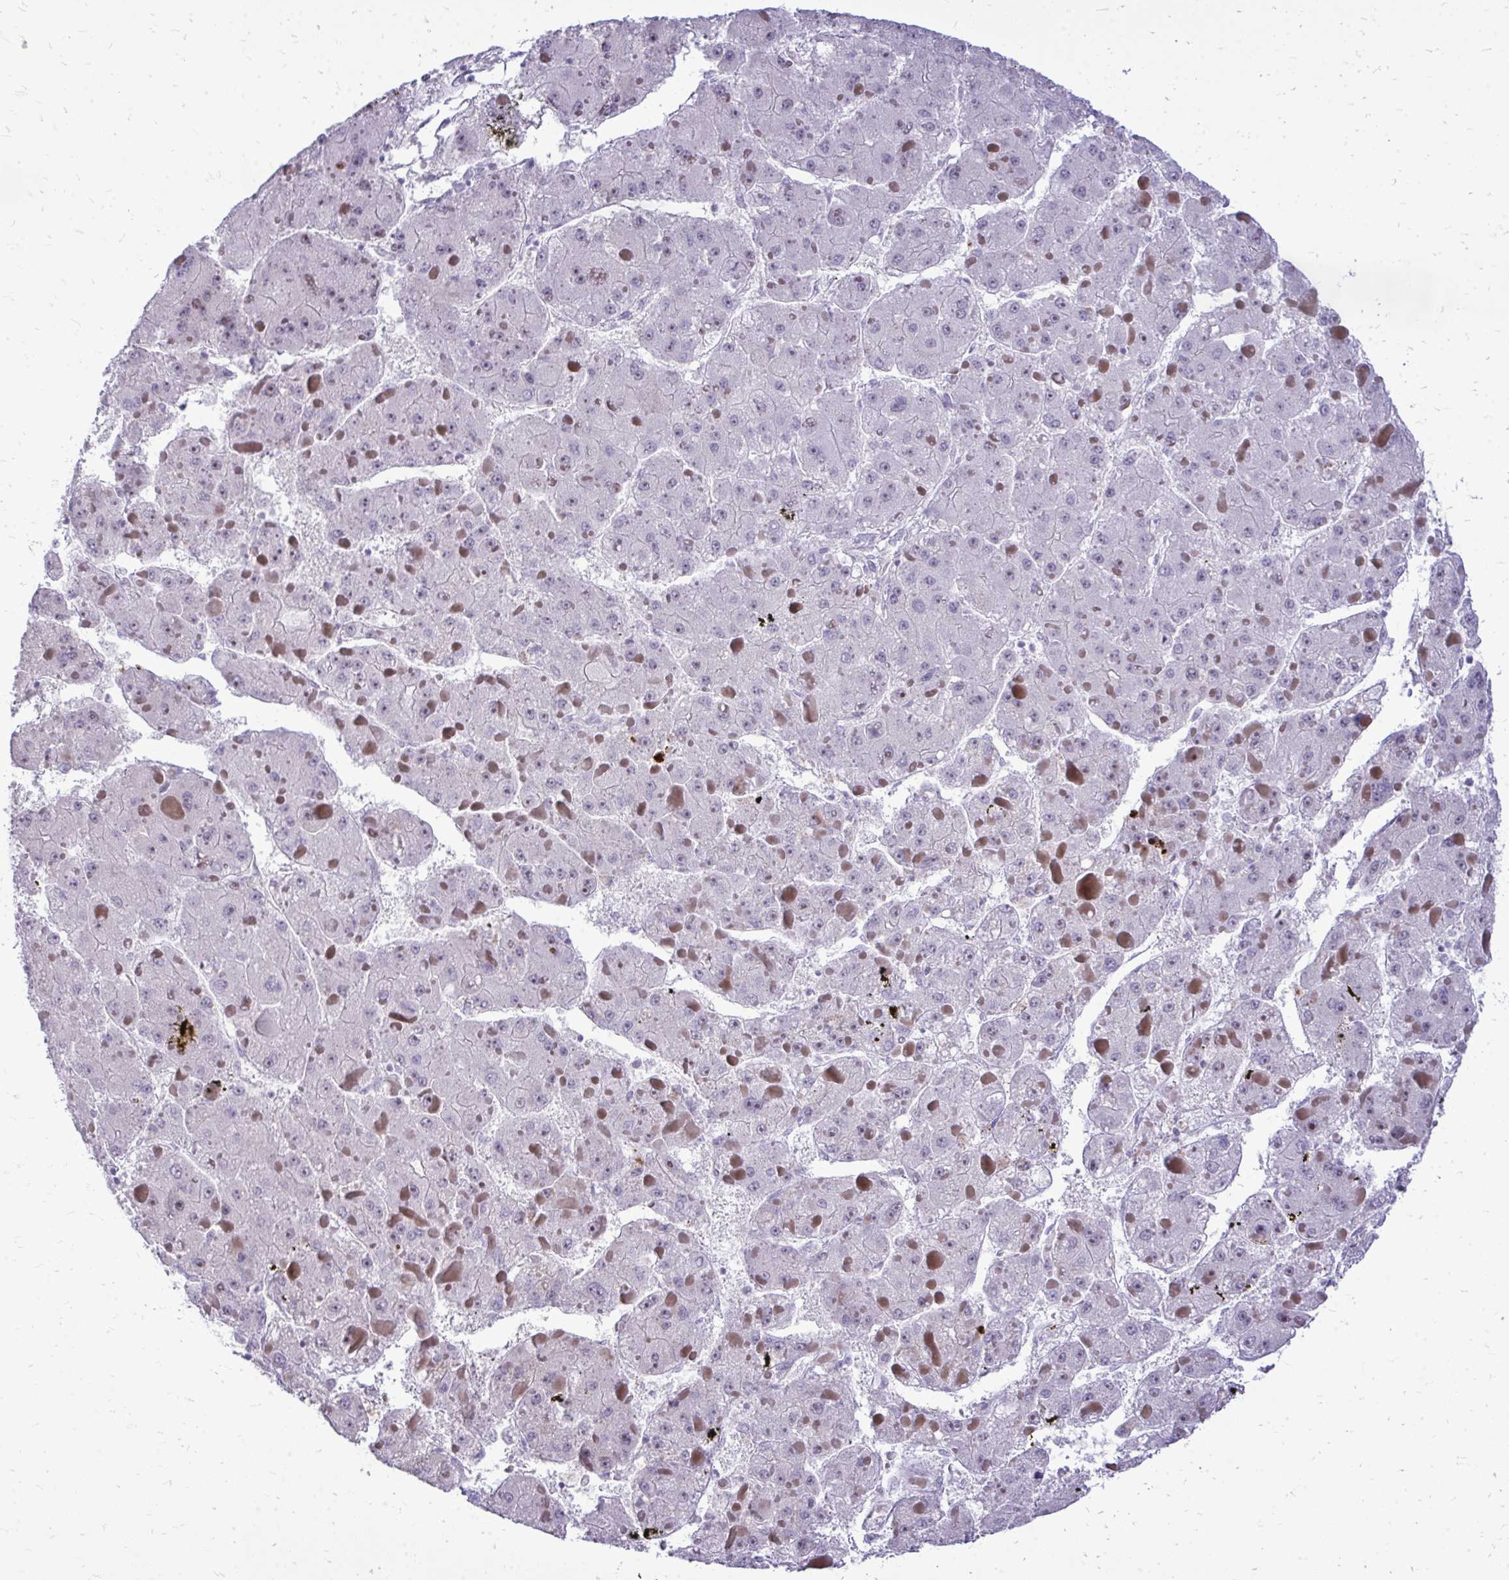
{"staining": {"intensity": "negative", "quantity": "none", "location": "none"}, "tissue": "liver cancer", "cell_type": "Tumor cells", "image_type": "cancer", "snomed": [{"axis": "morphology", "description": "Carcinoma, Hepatocellular, NOS"}, {"axis": "topography", "description": "Liver"}], "caption": "A high-resolution image shows IHC staining of liver cancer (hepatocellular carcinoma), which demonstrates no significant positivity in tumor cells.", "gene": "DLX4", "patient": {"sex": "female", "age": 73}}